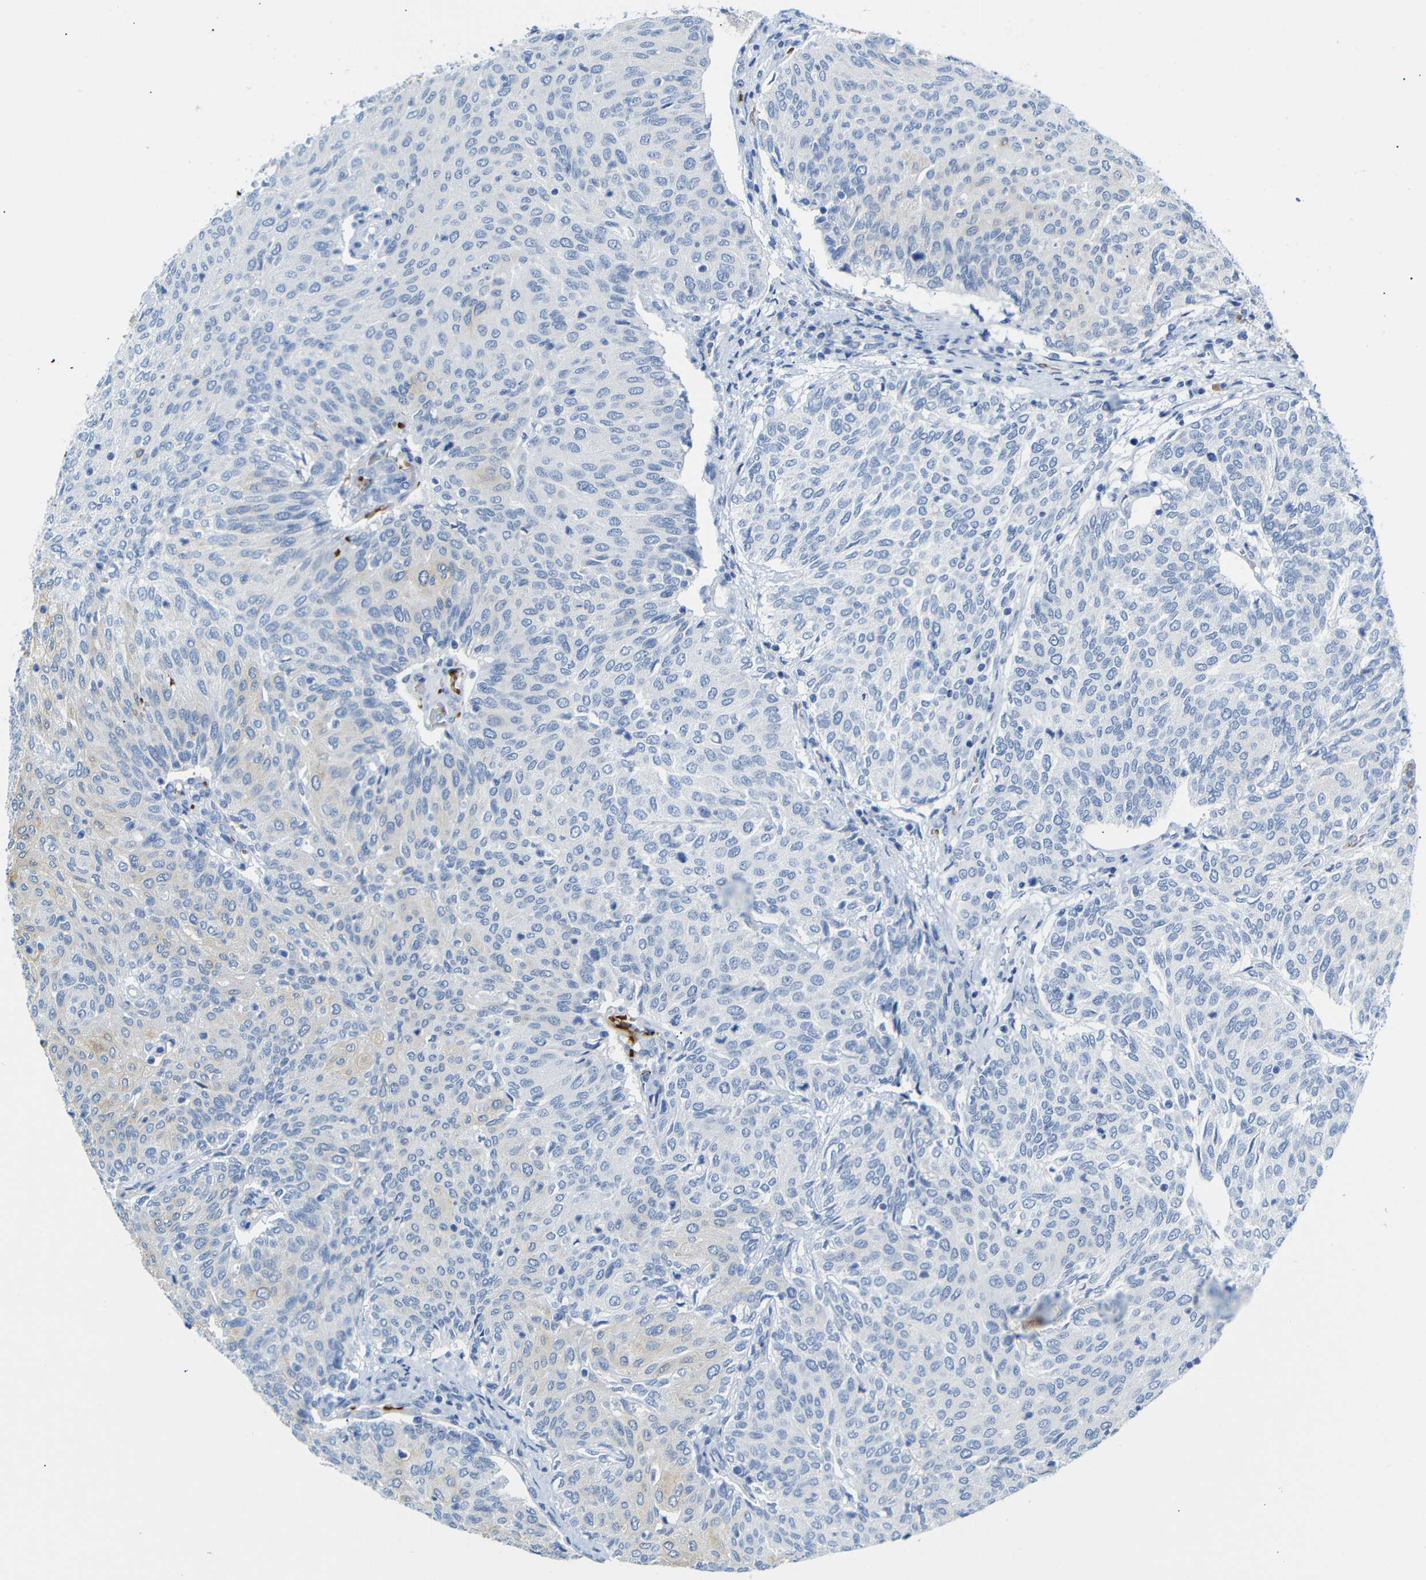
{"staining": {"intensity": "negative", "quantity": "none", "location": "none"}, "tissue": "urothelial cancer", "cell_type": "Tumor cells", "image_type": "cancer", "snomed": [{"axis": "morphology", "description": "Urothelial carcinoma, Low grade"}, {"axis": "topography", "description": "Urinary bladder"}], "caption": "Urothelial cancer was stained to show a protein in brown. There is no significant positivity in tumor cells.", "gene": "ERVMER34-1", "patient": {"sex": "female", "age": 79}}